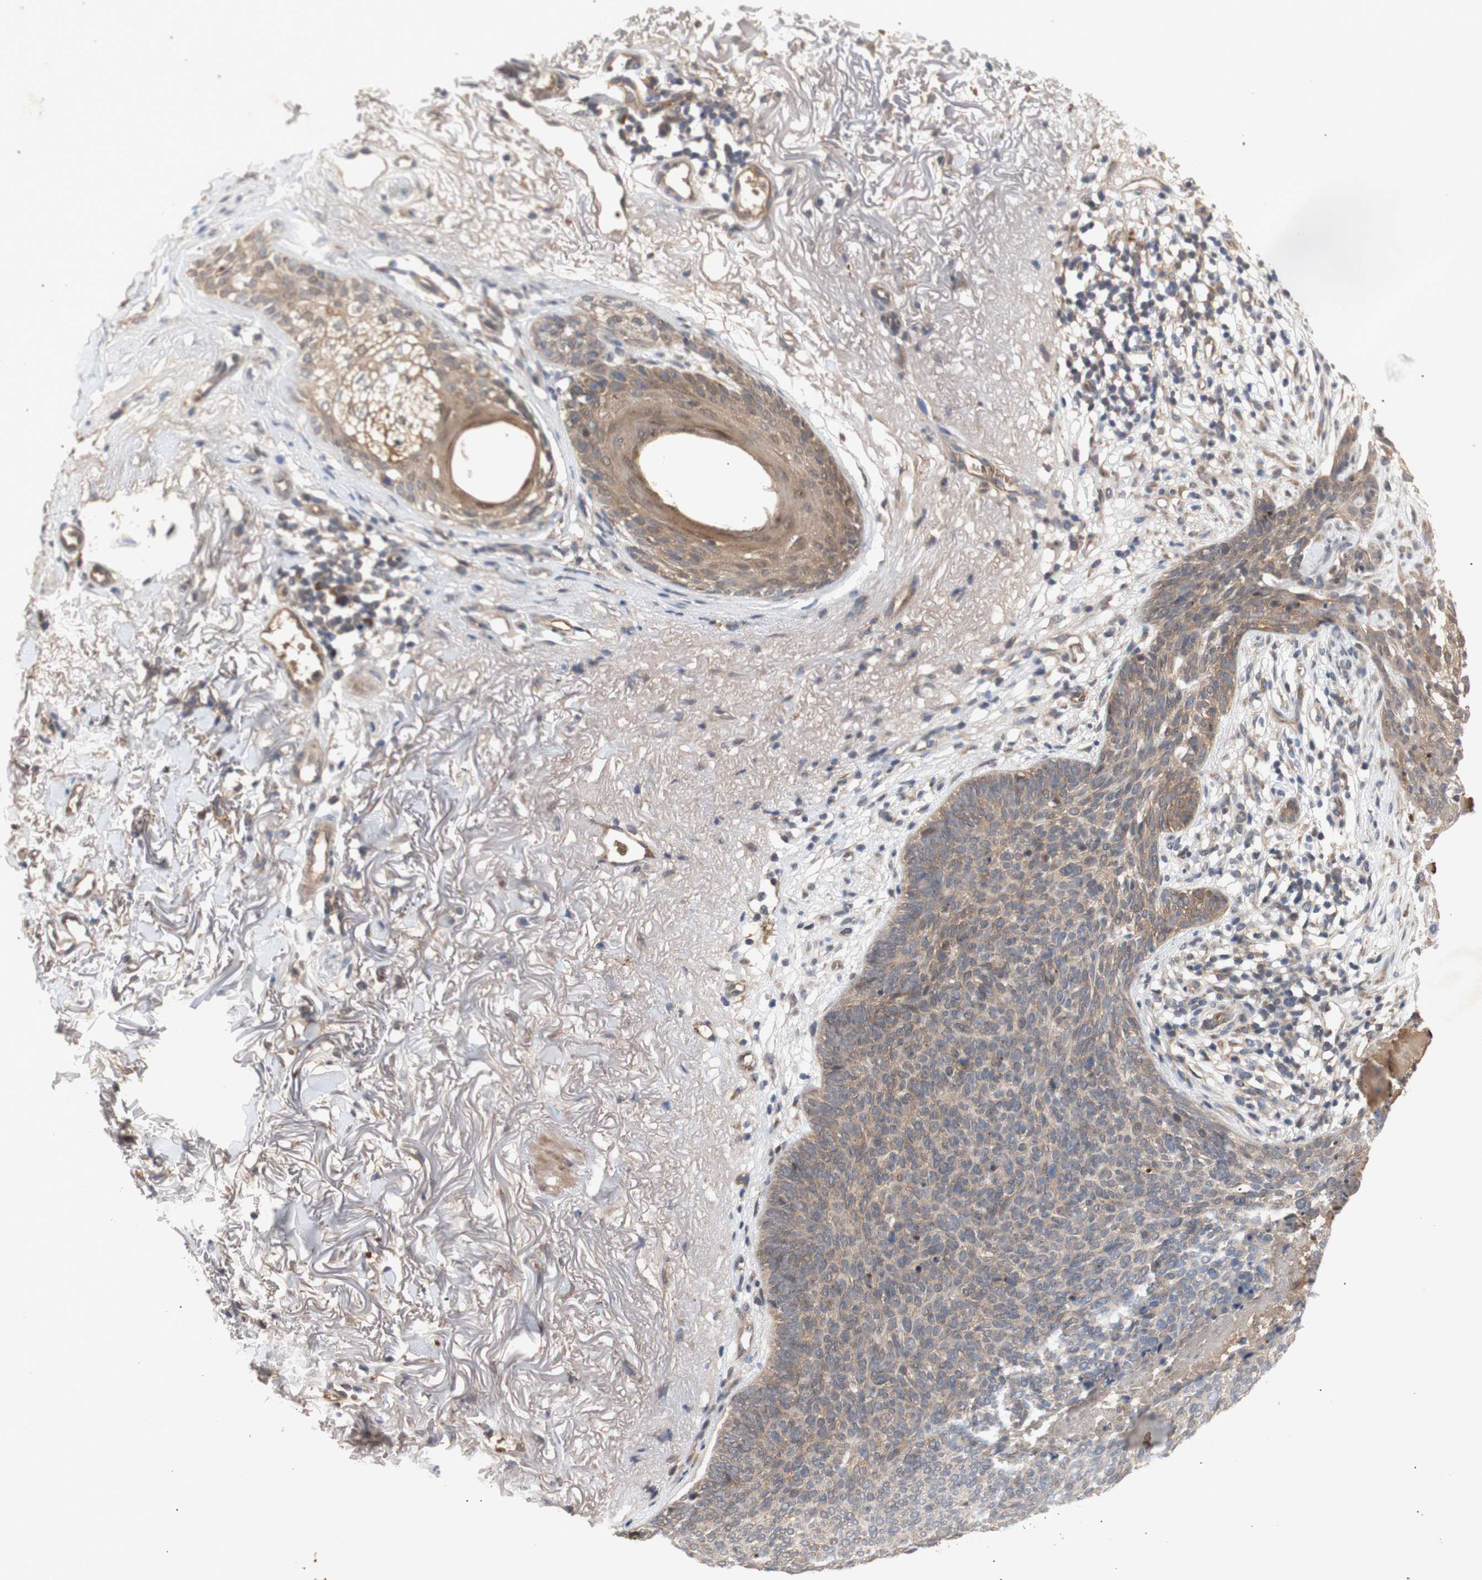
{"staining": {"intensity": "weak", "quantity": ">75%", "location": "cytoplasmic/membranous"}, "tissue": "skin cancer", "cell_type": "Tumor cells", "image_type": "cancer", "snomed": [{"axis": "morphology", "description": "Normal tissue, NOS"}, {"axis": "morphology", "description": "Basal cell carcinoma"}, {"axis": "topography", "description": "Skin"}], "caption": "A low amount of weak cytoplasmic/membranous staining is present in about >75% of tumor cells in skin cancer tissue. The staining was performed using DAB to visualize the protein expression in brown, while the nuclei were stained in blue with hematoxylin (Magnification: 20x).", "gene": "PKN1", "patient": {"sex": "female", "age": 70}}